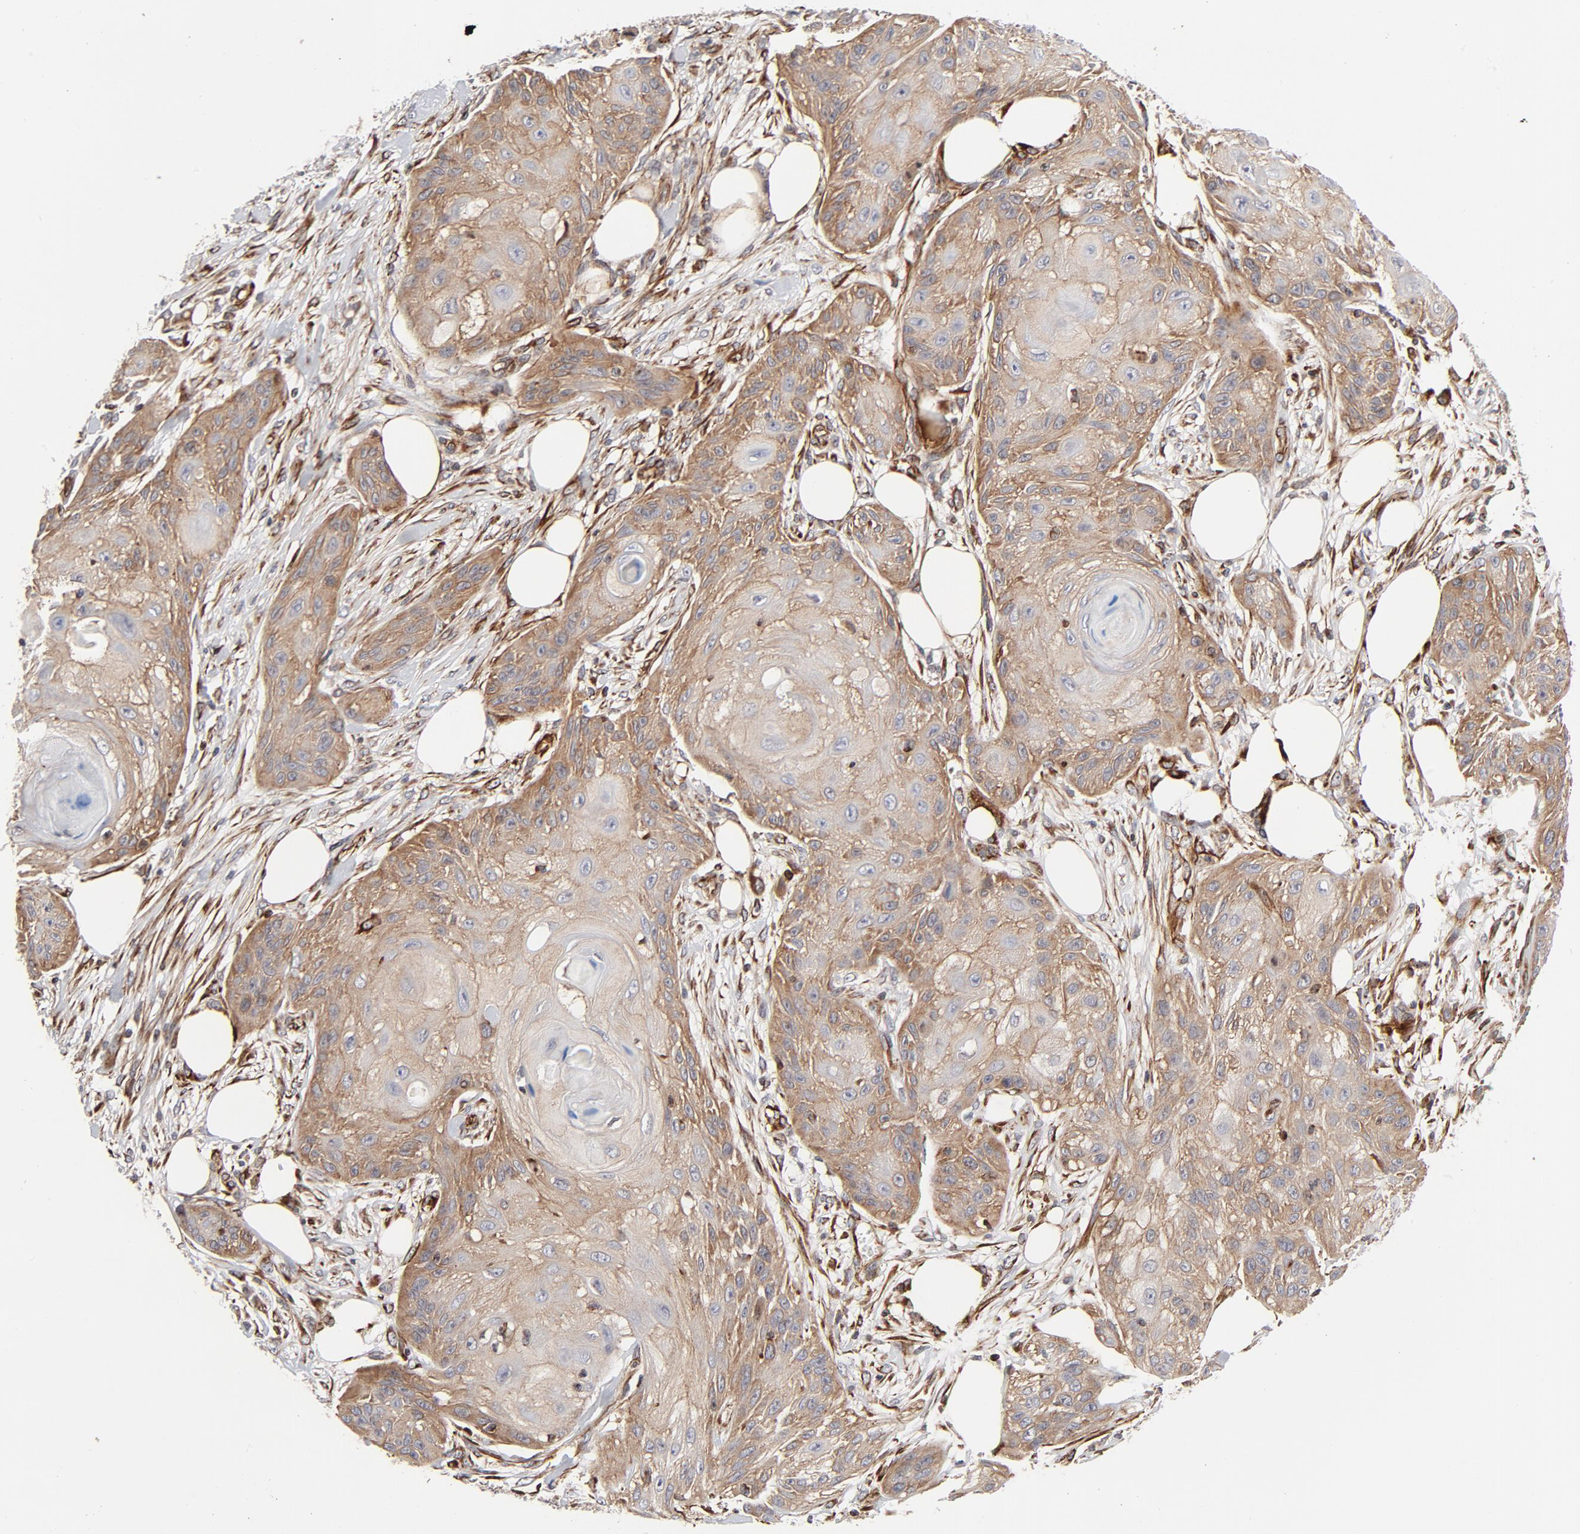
{"staining": {"intensity": "moderate", "quantity": ">75%", "location": "cytoplasmic/membranous"}, "tissue": "skin cancer", "cell_type": "Tumor cells", "image_type": "cancer", "snomed": [{"axis": "morphology", "description": "Squamous cell carcinoma, NOS"}, {"axis": "topography", "description": "Skin"}], "caption": "Human skin cancer stained with a brown dye displays moderate cytoplasmic/membranous positive positivity in about >75% of tumor cells.", "gene": "DNAAF2", "patient": {"sex": "female", "age": 88}}